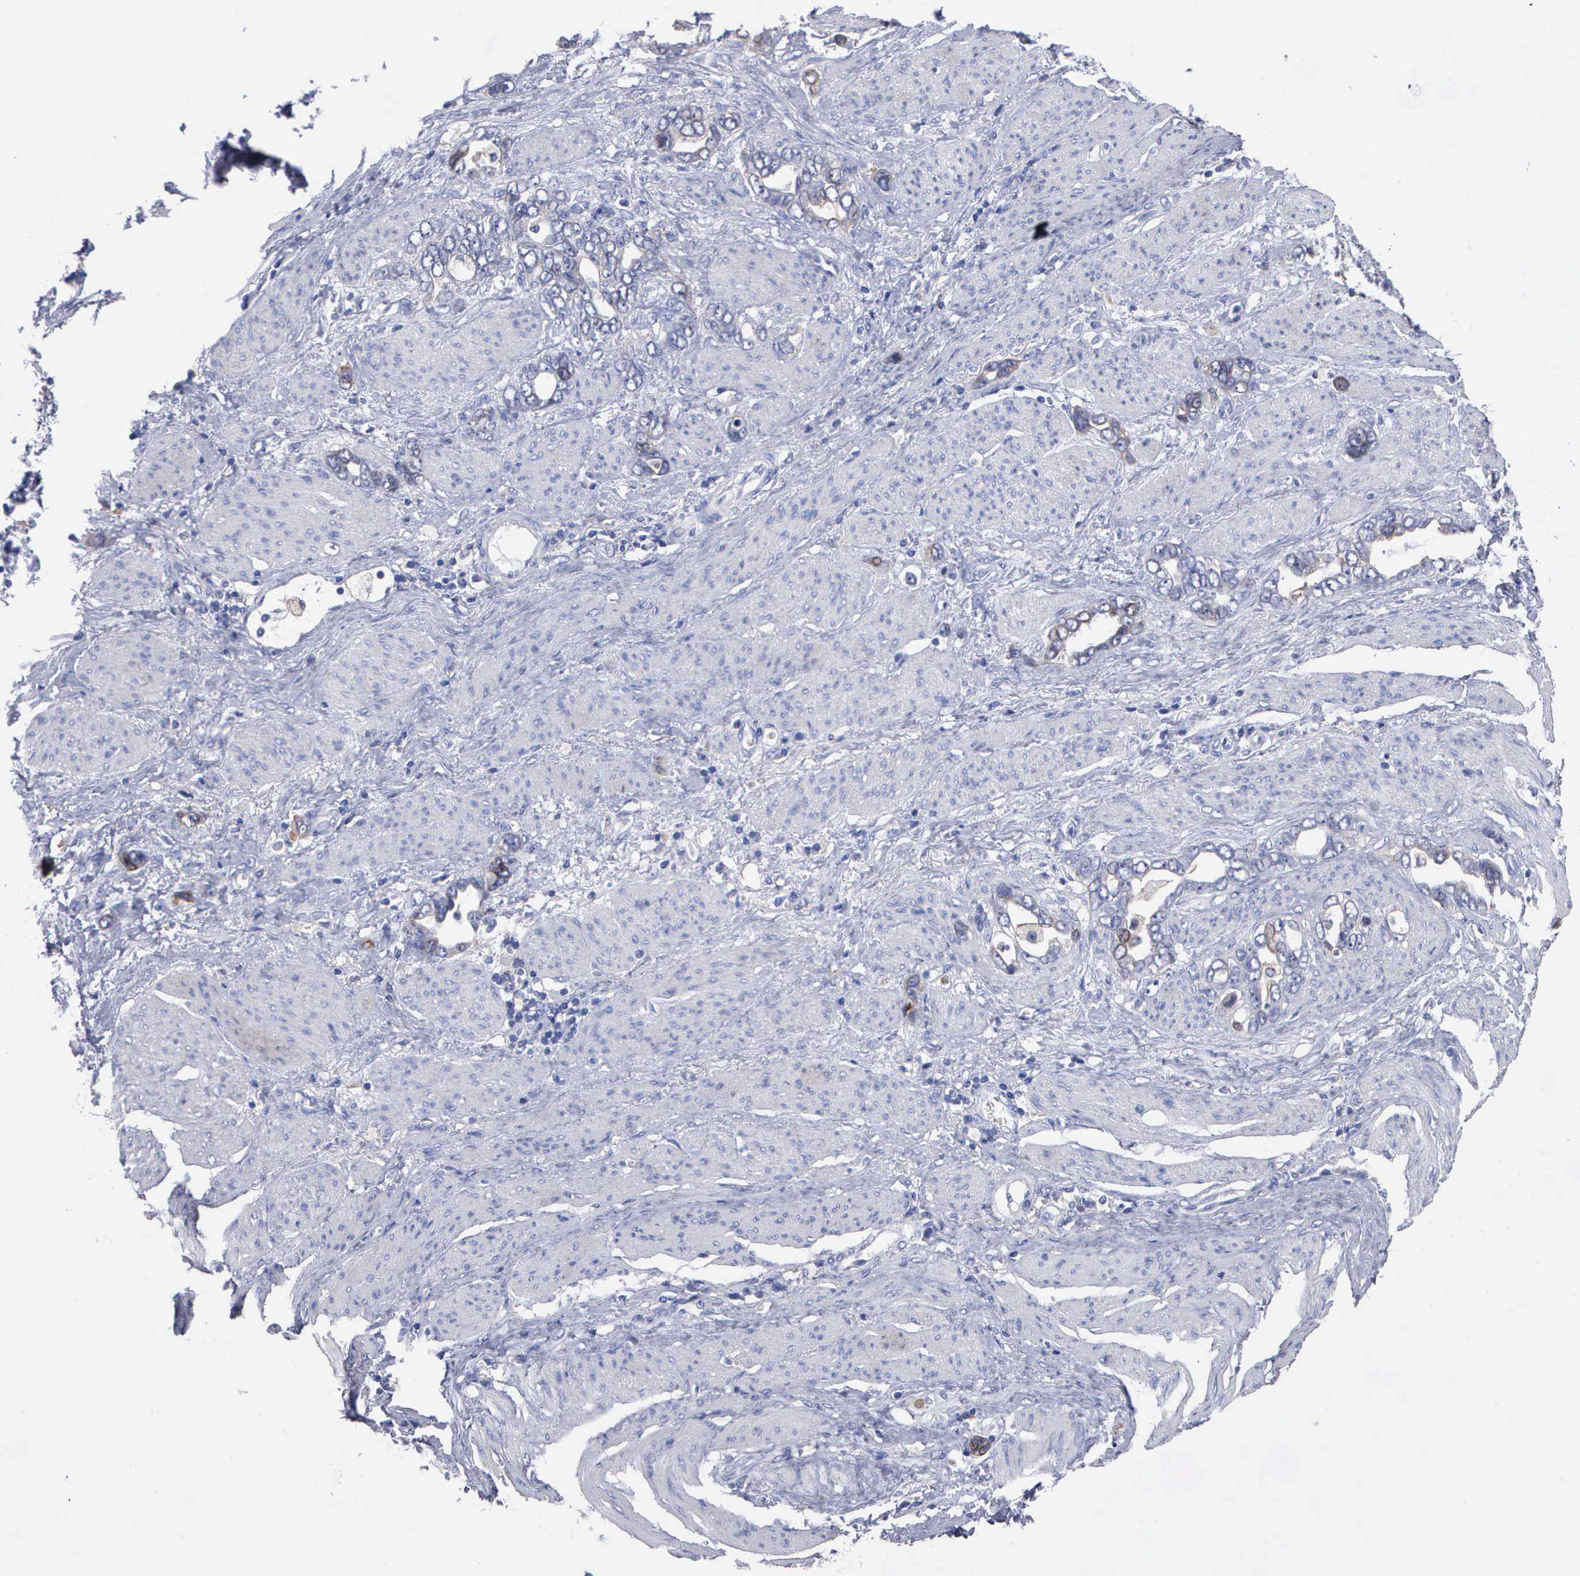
{"staining": {"intensity": "negative", "quantity": "none", "location": "none"}, "tissue": "stomach cancer", "cell_type": "Tumor cells", "image_type": "cancer", "snomed": [{"axis": "morphology", "description": "Adenocarcinoma, NOS"}, {"axis": "topography", "description": "Stomach"}], "caption": "Human stomach adenocarcinoma stained for a protein using IHC demonstrates no positivity in tumor cells.", "gene": "PTGS2", "patient": {"sex": "male", "age": 78}}